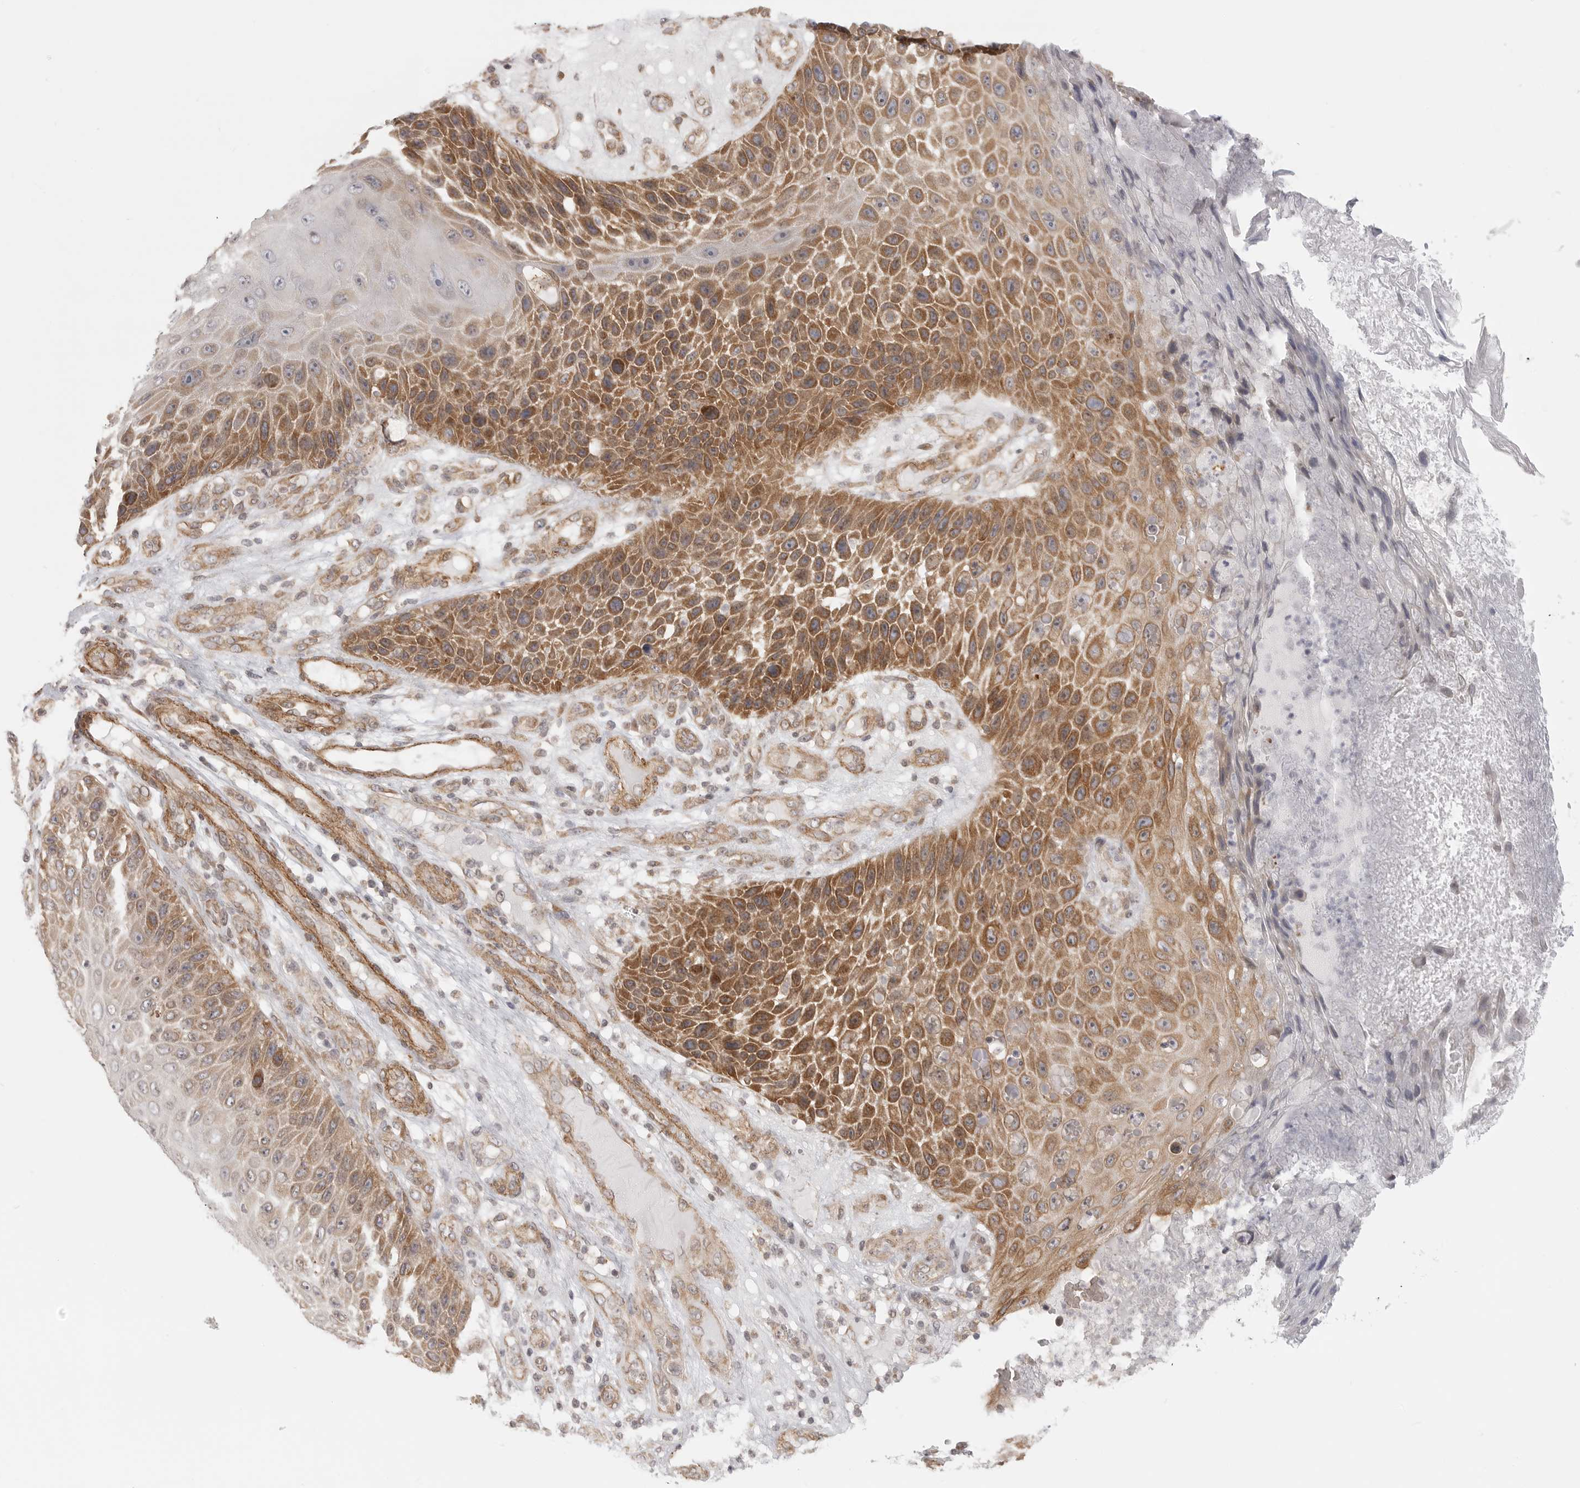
{"staining": {"intensity": "moderate", "quantity": ">75%", "location": "cytoplasmic/membranous"}, "tissue": "skin cancer", "cell_type": "Tumor cells", "image_type": "cancer", "snomed": [{"axis": "morphology", "description": "Squamous cell carcinoma, NOS"}, {"axis": "topography", "description": "Skin"}], "caption": "Protein analysis of skin cancer tissue demonstrates moderate cytoplasmic/membranous positivity in approximately >75% of tumor cells.", "gene": "CERS2", "patient": {"sex": "female", "age": 88}}